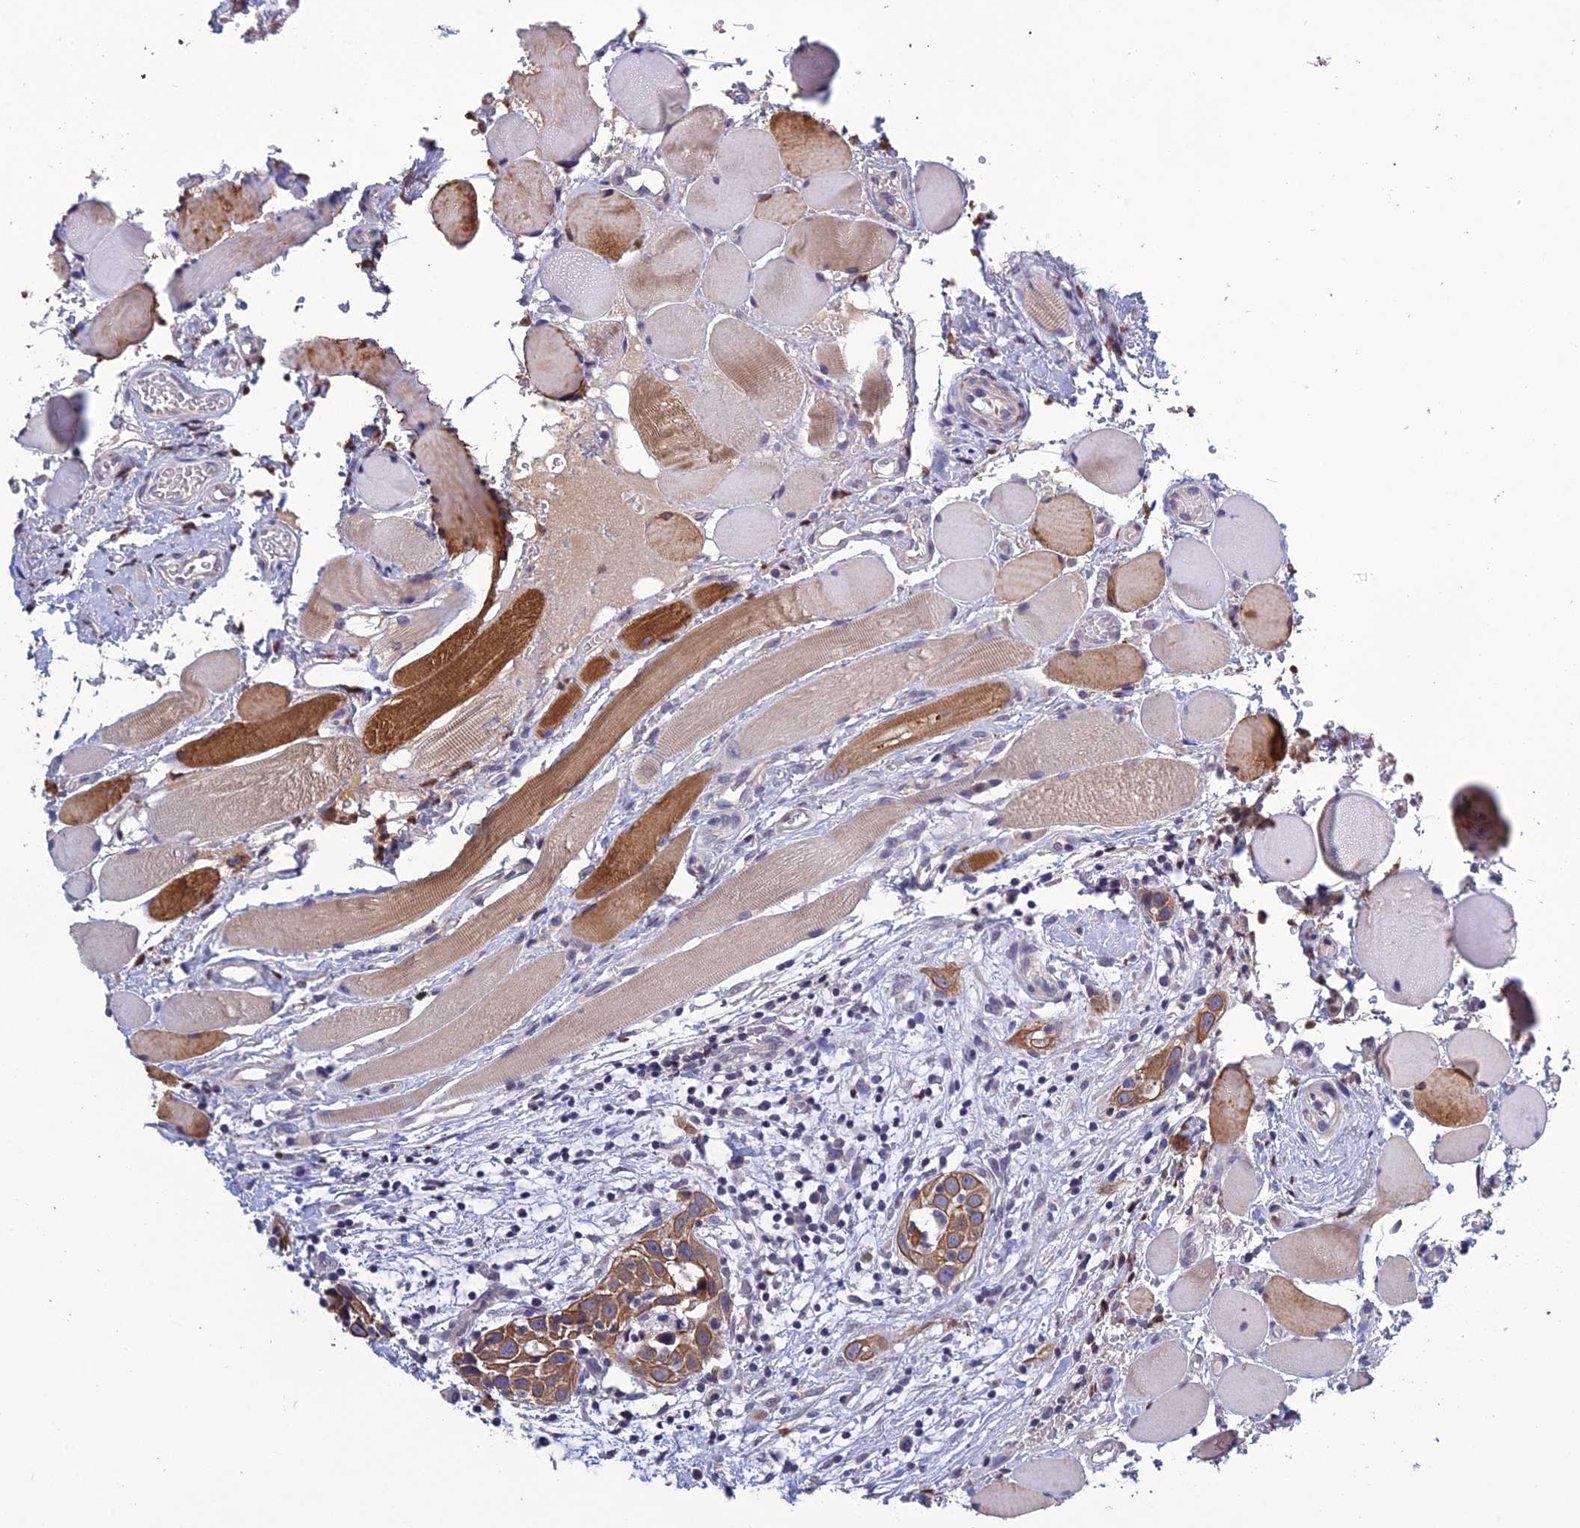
{"staining": {"intensity": "moderate", "quantity": ">75%", "location": "cytoplasmic/membranous"}, "tissue": "head and neck cancer", "cell_type": "Tumor cells", "image_type": "cancer", "snomed": [{"axis": "morphology", "description": "Squamous cell carcinoma, NOS"}, {"axis": "topography", "description": "Oral tissue"}, {"axis": "topography", "description": "Head-Neck"}], "caption": "The histopathology image reveals immunohistochemical staining of head and neck squamous cell carcinoma. There is moderate cytoplasmic/membranous positivity is seen in approximately >75% of tumor cells.", "gene": "SLC39A13", "patient": {"sex": "female", "age": 50}}